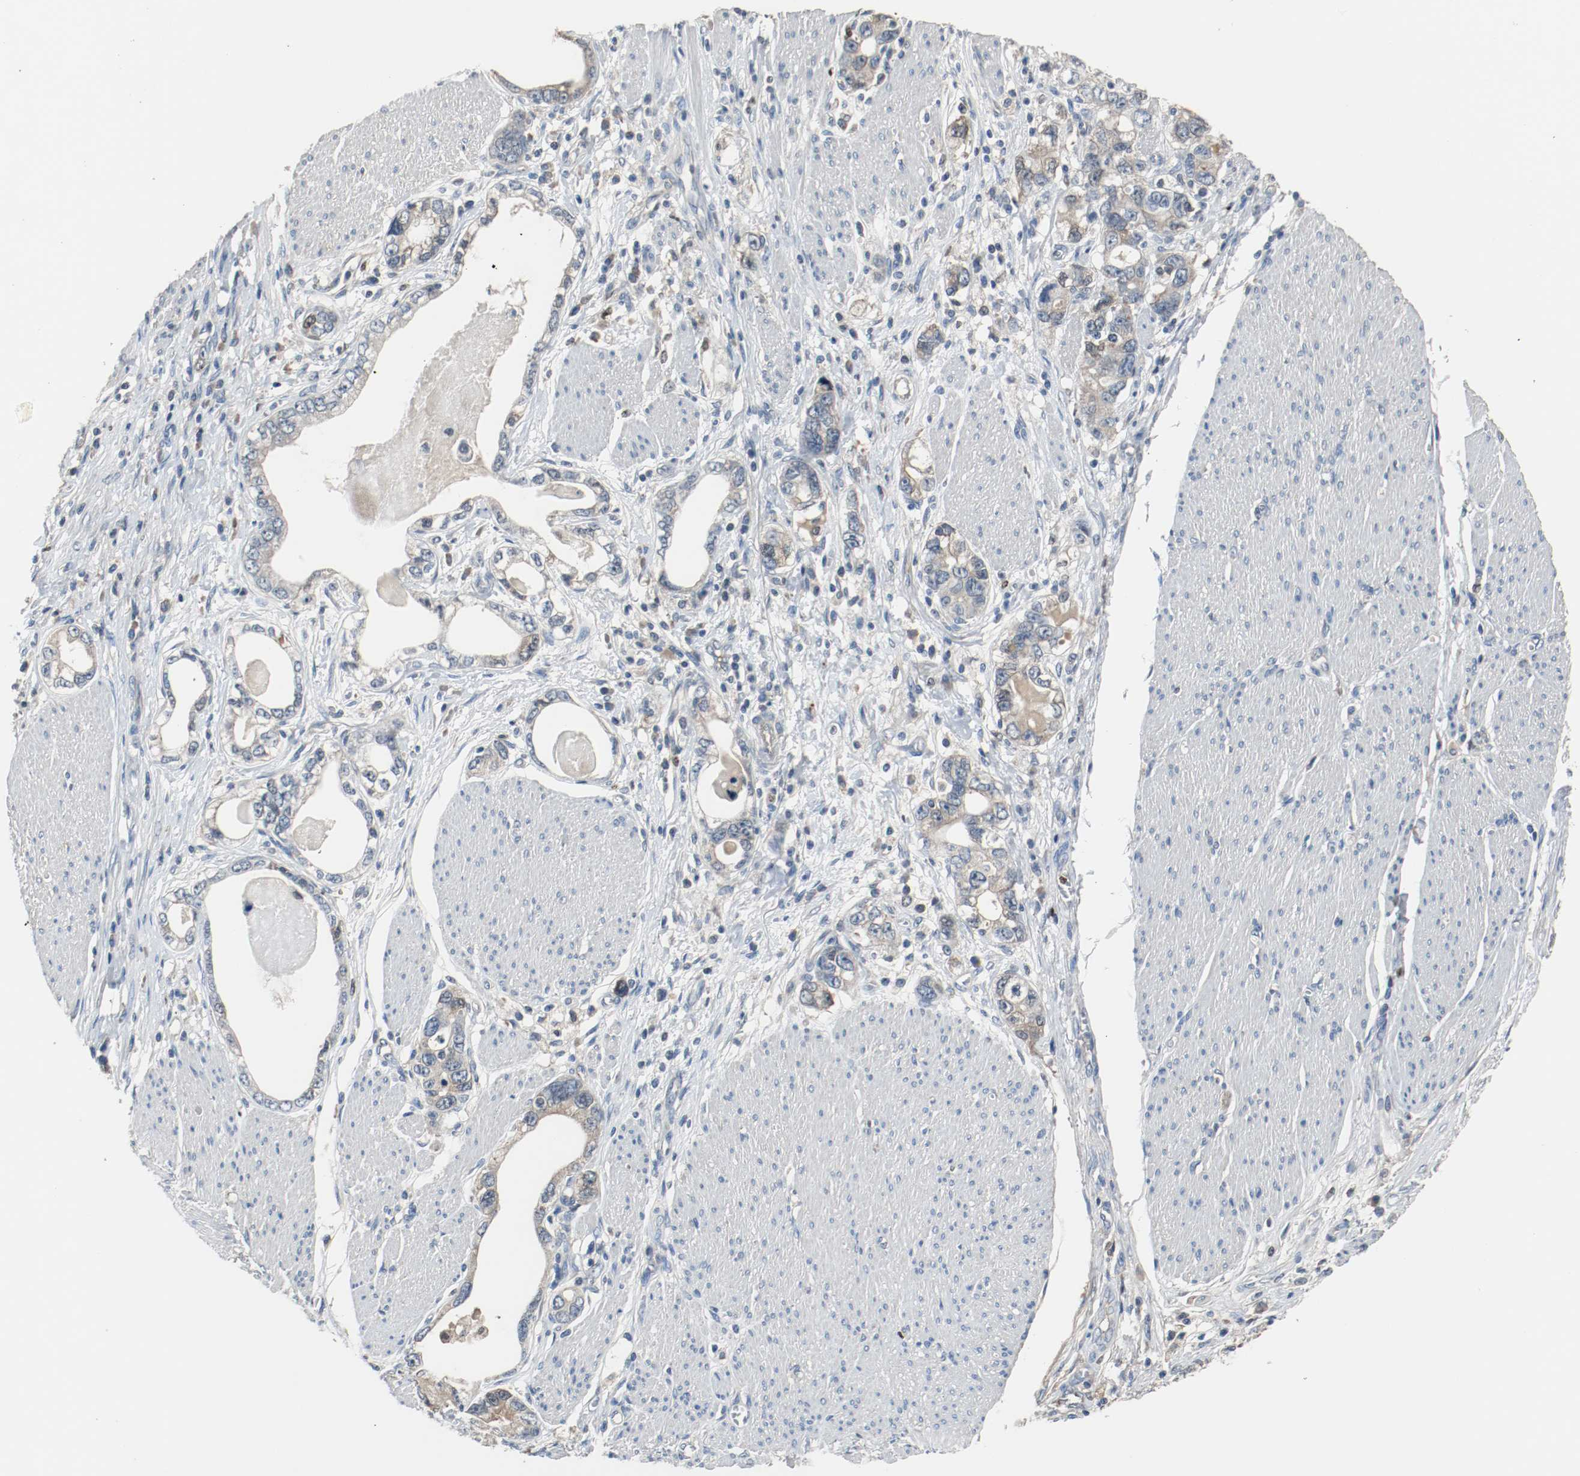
{"staining": {"intensity": "weak", "quantity": "<25%", "location": "cytoplasmic/membranous"}, "tissue": "stomach cancer", "cell_type": "Tumor cells", "image_type": "cancer", "snomed": [{"axis": "morphology", "description": "Adenocarcinoma, NOS"}, {"axis": "topography", "description": "Stomach, lower"}], "caption": "IHC of stomach adenocarcinoma displays no positivity in tumor cells. The staining is performed using DAB (3,3'-diaminobenzidine) brown chromogen with nuclei counter-stained in using hematoxylin.", "gene": "BLK", "patient": {"sex": "female", "age": 93}}